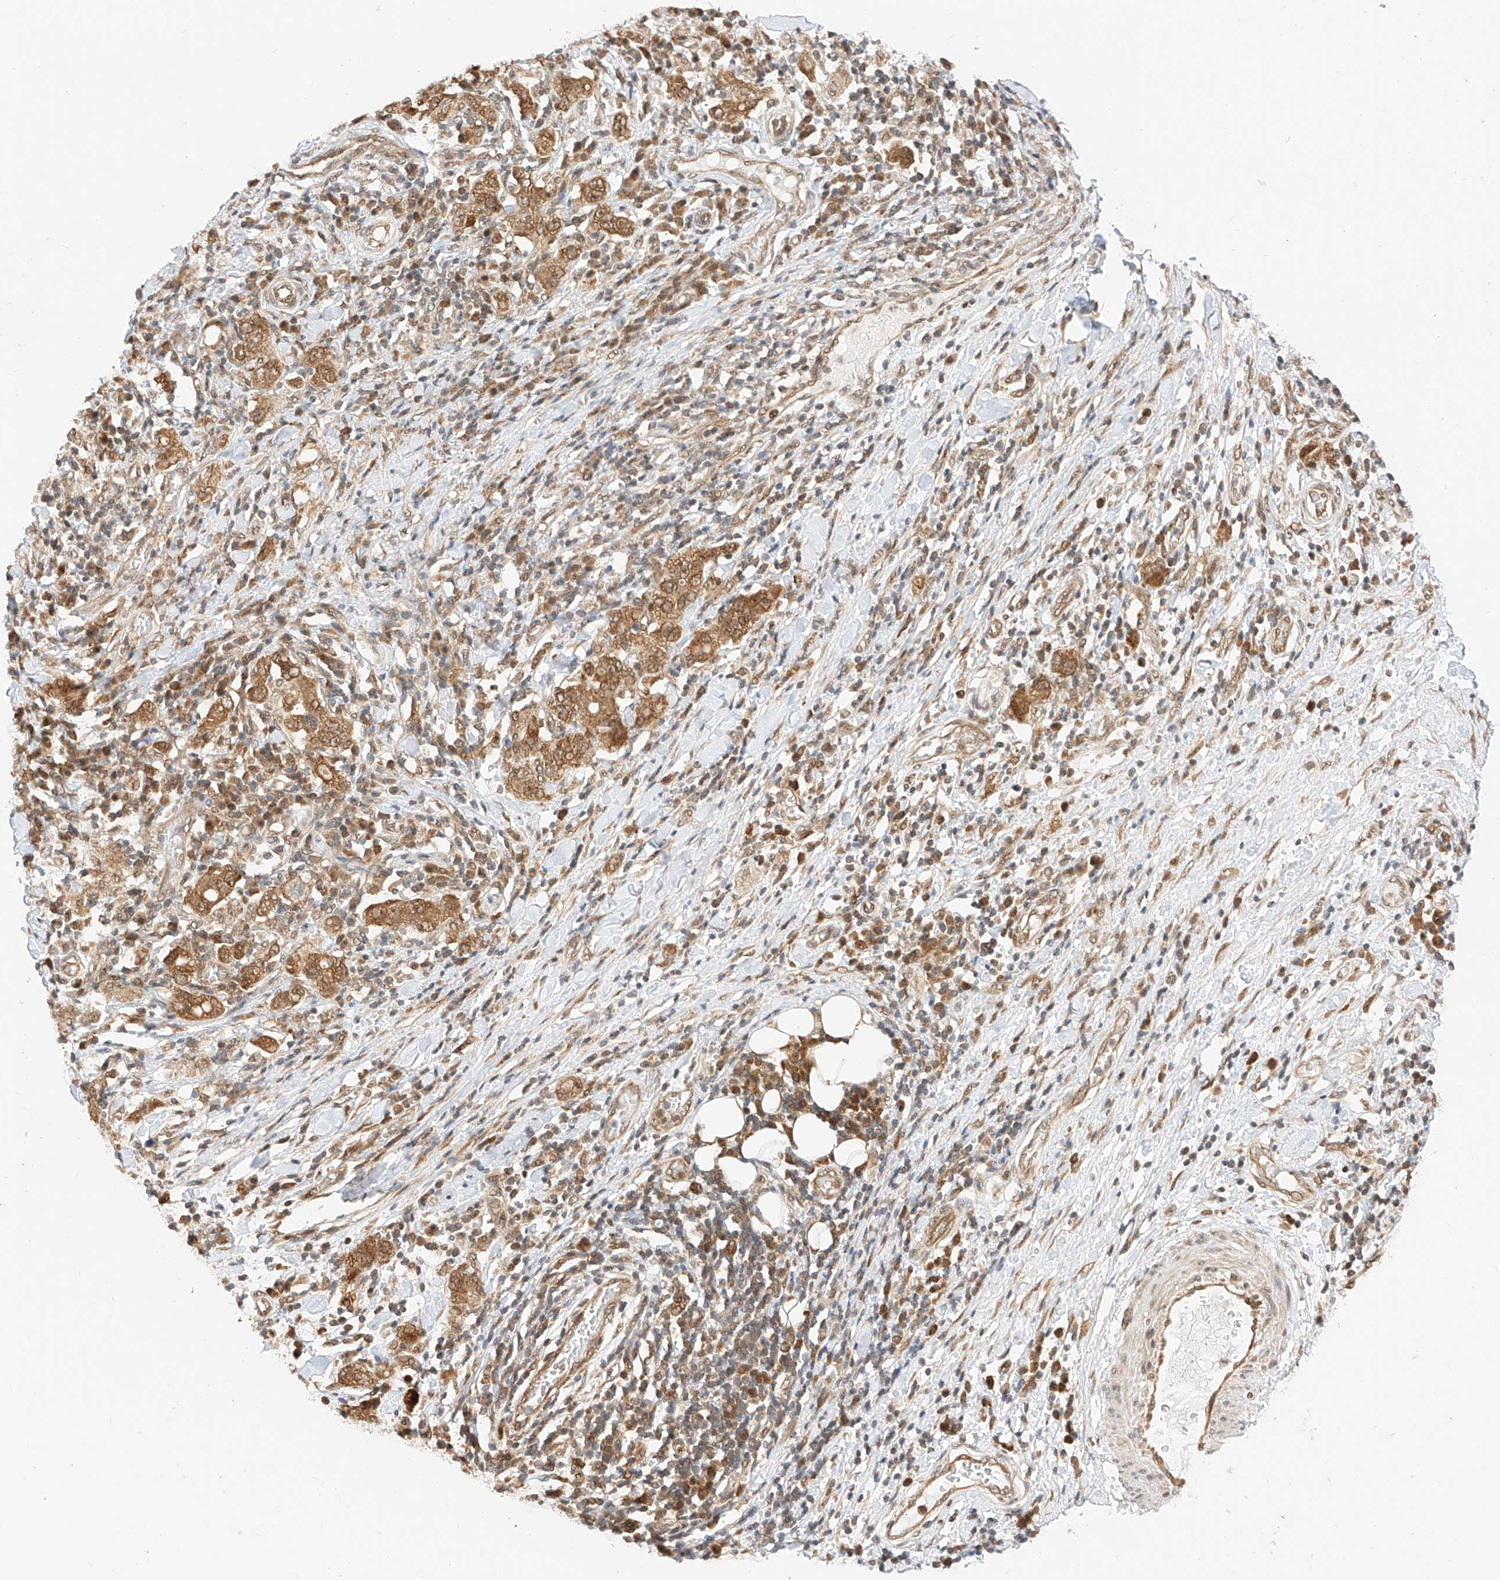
{"staining": {"intensity": "moderate", "quantity": ">75%", "location": "cytoplasmic/membranous,nuclear"}, "tissue": "stomach cancer", "cell_type": "Tumor cells", "image_type": "cancer", "snomed": [{"axis": "morphology", "description": "Adenocarcinoma, NOS"}, {"axis": "topography", "description": "Stomach, upper"}], "caption": "Moderate cytoplasmic/membranous and nuclear positivity is appreciated in about >75% of tumor cells in stomach cancer (adenocarcinoma).", "gene": "EIF4H", "patient": {"sex": "male", "age": 62}}